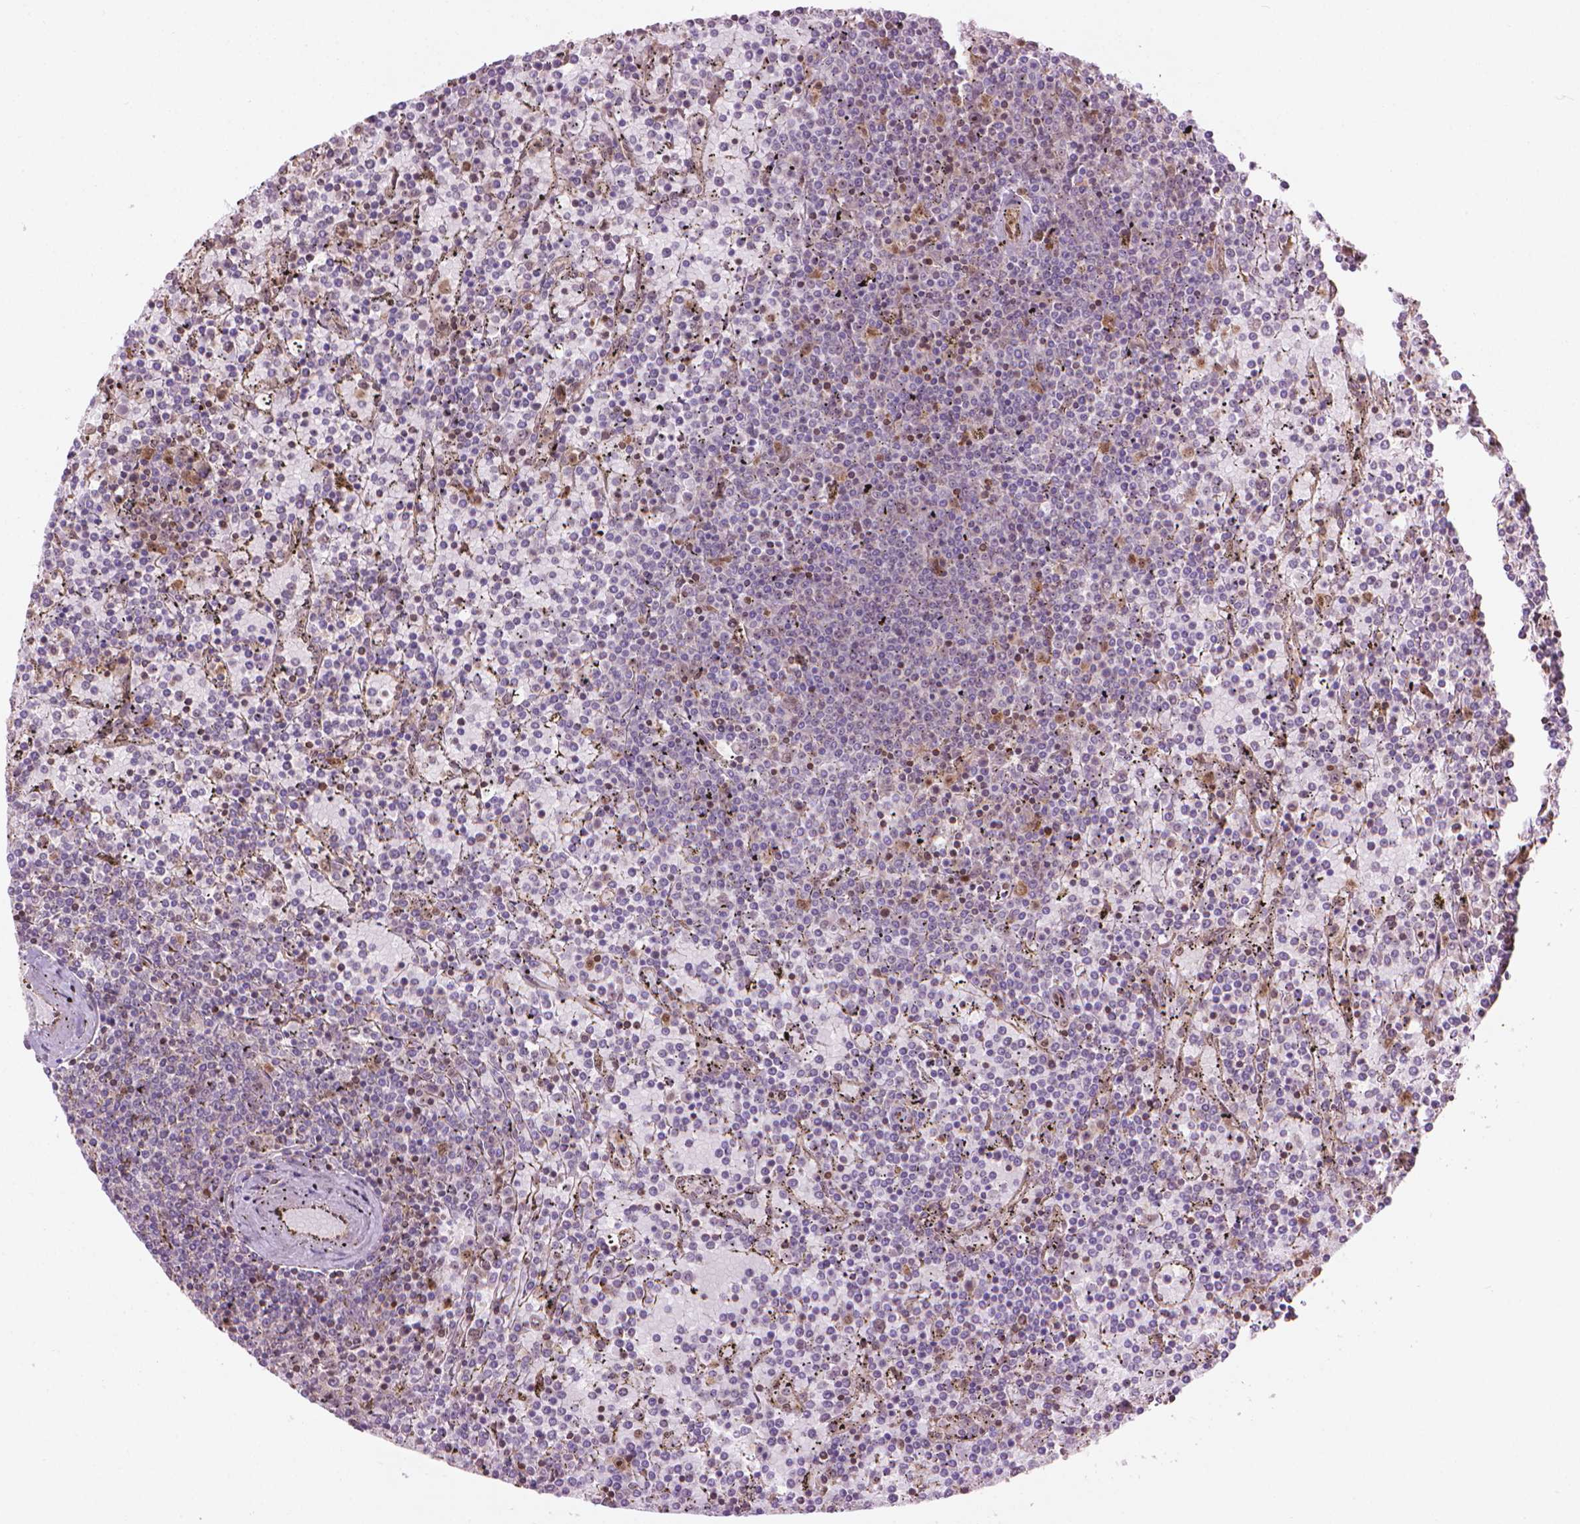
{"staining": {"intensity": "negative", "quantity": "none", "location": "none"}, "tissue": "lymphoma", "cell_type": "Tumor cells", "image_type": "cancer", "snomed": [{"axis": "morphology", "description": "Malignant lymphoma, non-Hodgkin's type, Low grade"}, {"axis": "topography", "description": "Spleen"}], "caption": "High magnification brightfield microscopy of lymphoma stained with DAB (brown) and counterstained with hematoxylin (blue): tumor cells show no significant positivity.", "gene": "SMC2", "patient": {"sex": "female", "age": 77}}